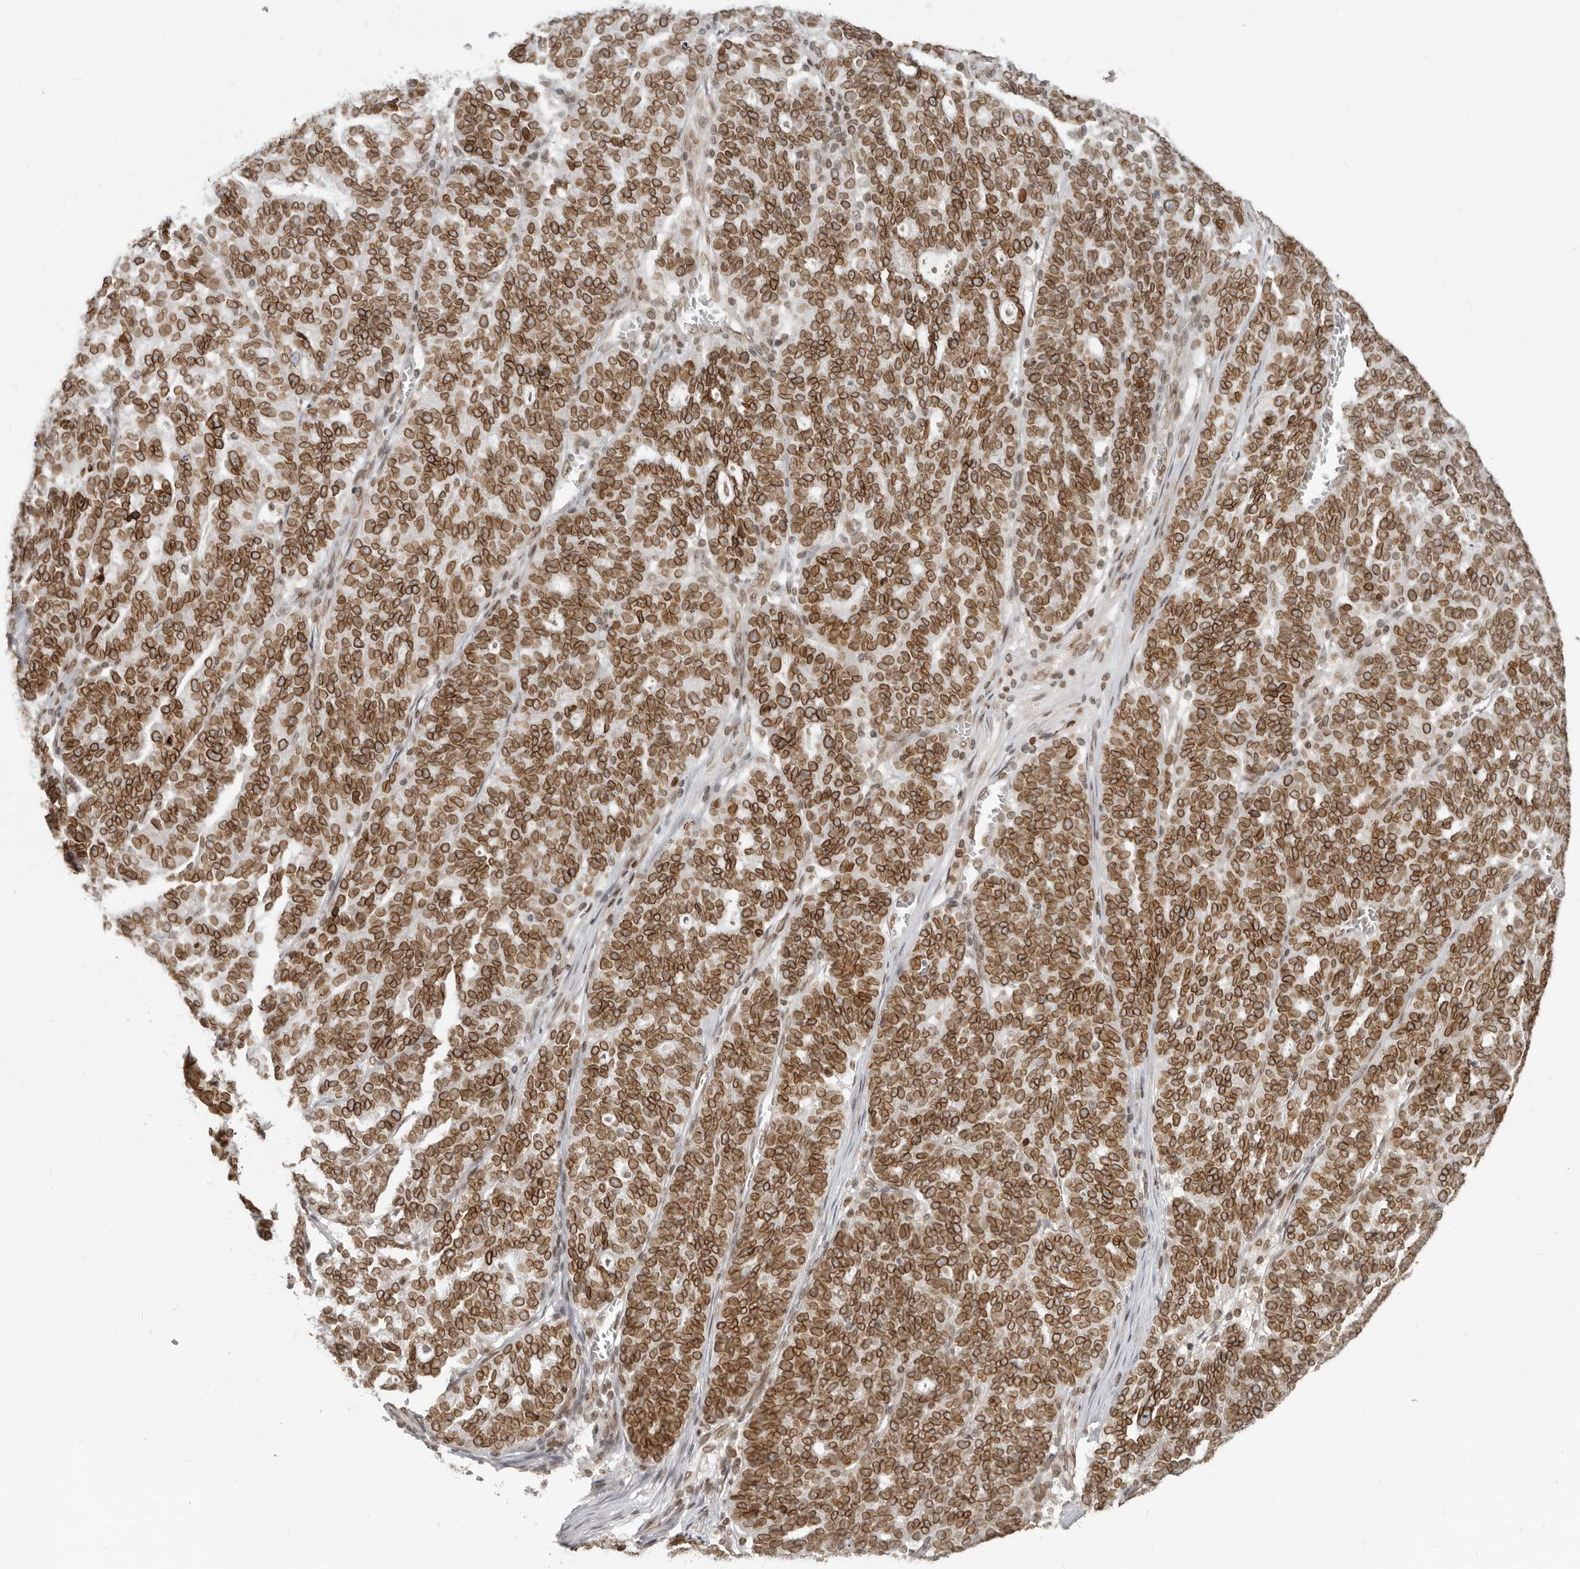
{"staining": {"intensity": "strong", "quantity": ">75%", "location": "cytoplasmic/membranous,nuclear"}, "tissue": "ovarian cancer", "cell_type": "Tumor cells", "image_type": "cancer", "snomed": [{"axis": "morphology", "description": "Cystadenocarcinoma, serous, NOS"}, {"axis": "topography", "description": "Ovary"}], "caption": "A brown stain shows strong cytoplasmic/membranous and nuclear staining of a protein in serous cystadenocarcinoma (ovarian) tumor cells.", "gene": "NUP153", "patient": {"sex": "female", "age": 59}}